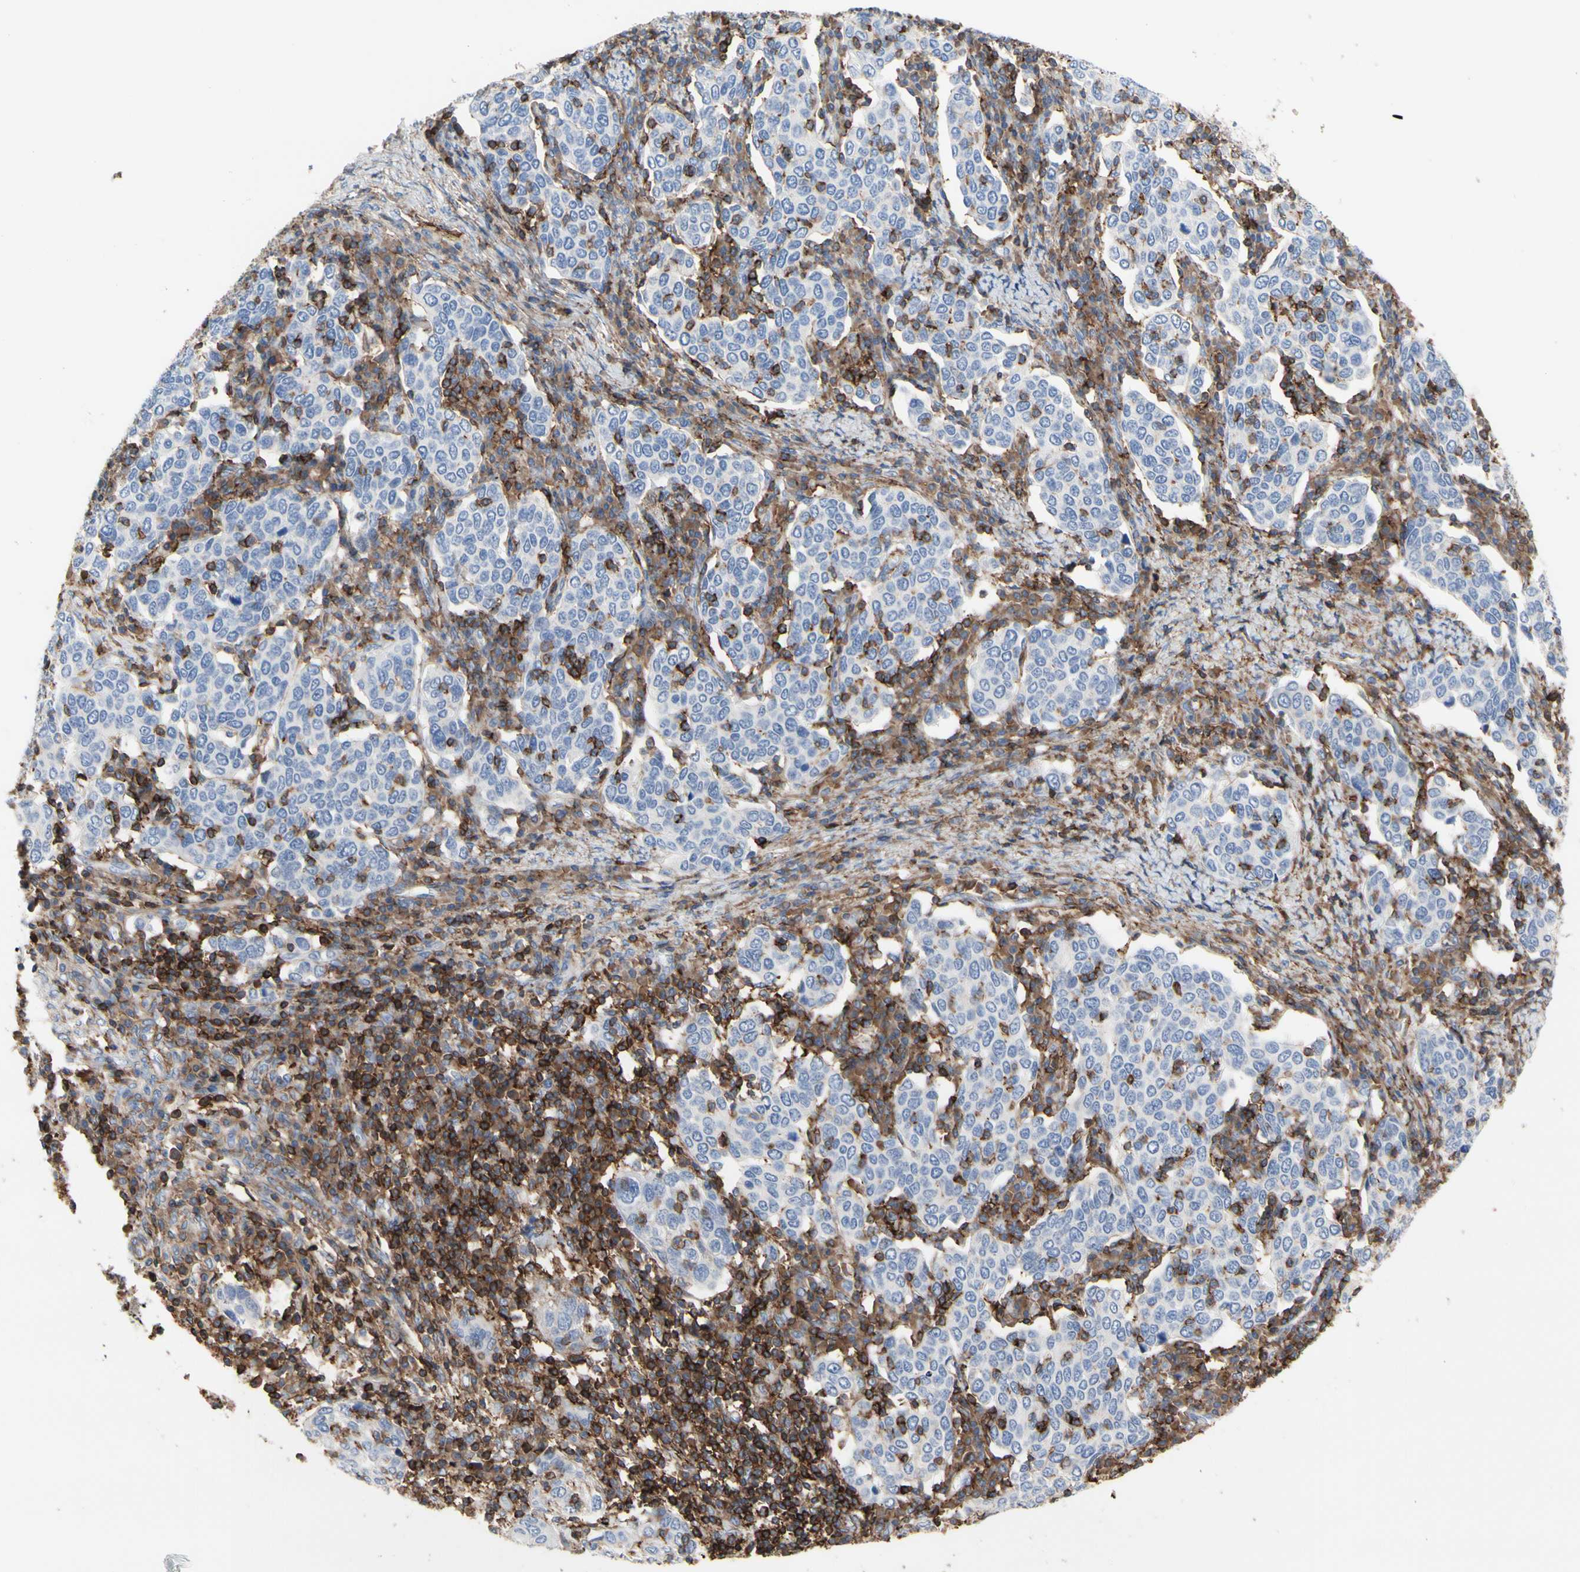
{"staining": {"intensity": "negative", "quantity": "none", "location": "none"}, "tissue": "cervical cancer", "cell_type": "Tumor cells", "image_type": "cancer", "snomed": [{"axis": "morphology", "description": "Squamous cell carcinoma, NOS"}, {"axis": "topography", "description": "Cervix"}], "caption": "Immunohistochemical staining of squamous cell carcinoma (cervical) reveals no significant expression in tumor cells. (Stains: DAB IHC with hematoxylin counter stain, Microscopy: brightfield microscopy at high magnification).", "gene": "ANXA6", "patient": {"sex": "female", "age": 40}}